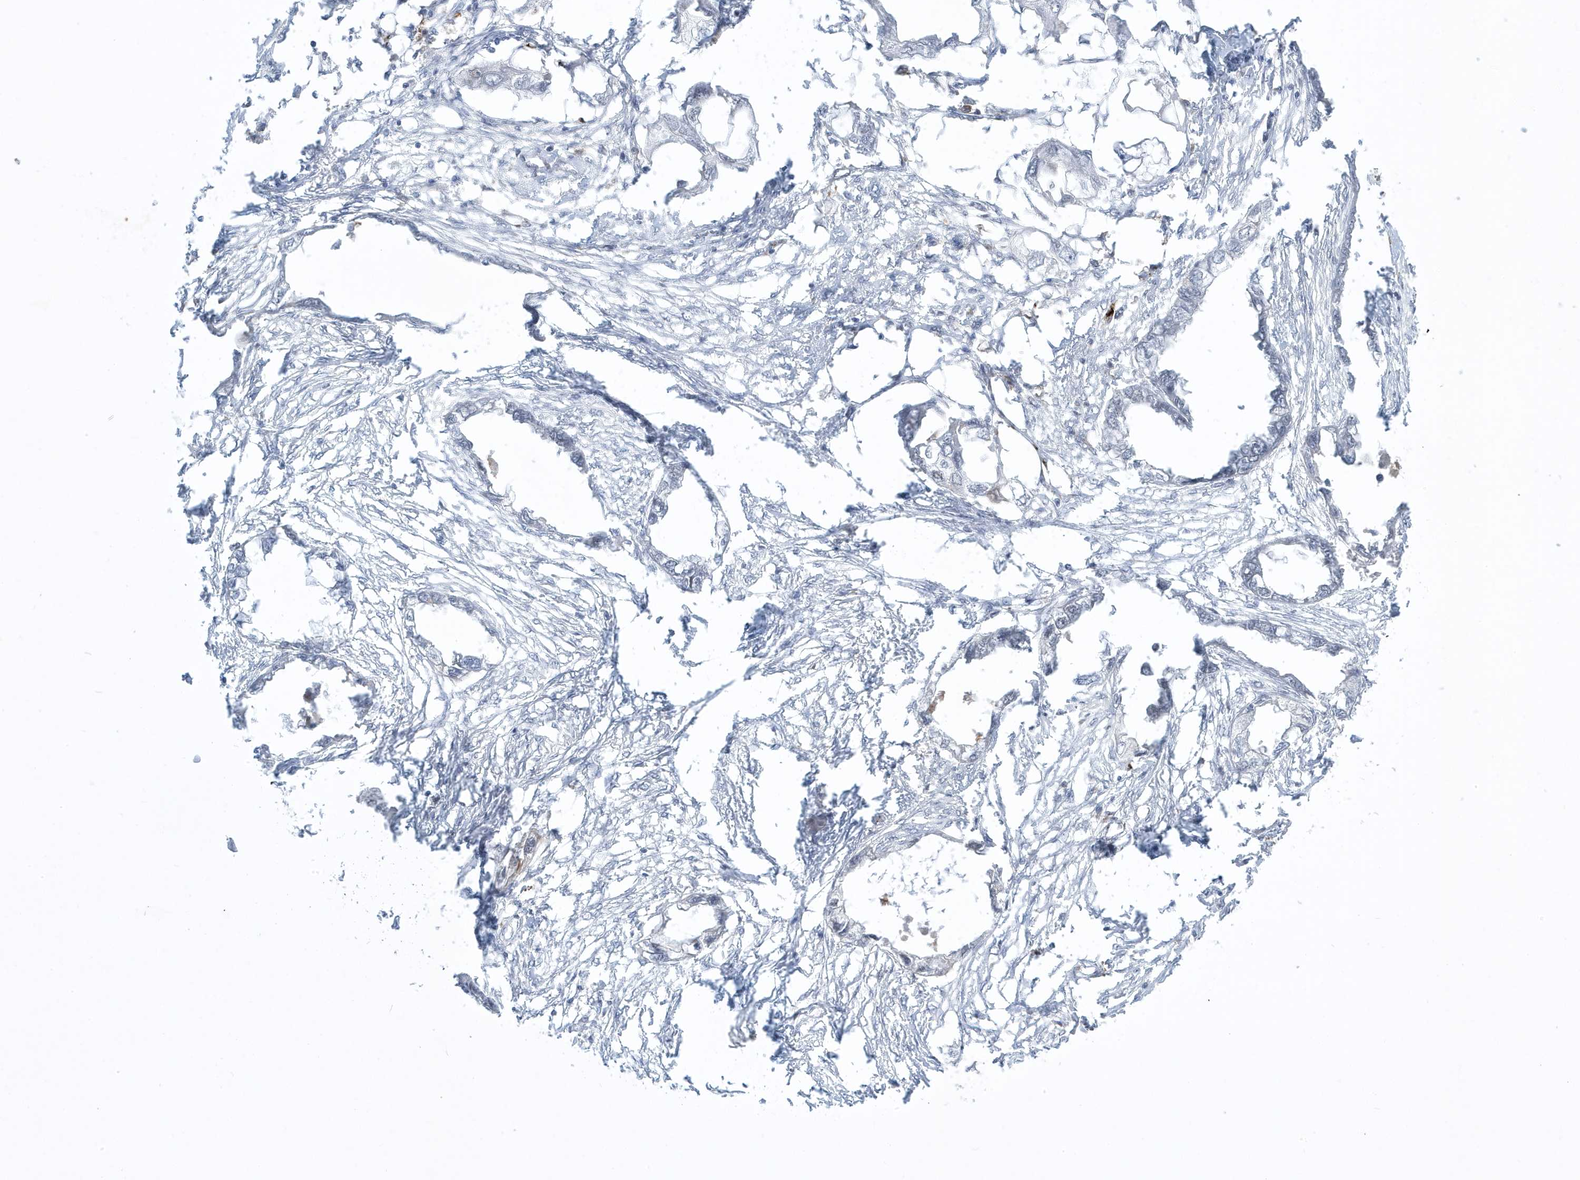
{"staining": {"intensity": "negative", "quantity": "none", "location": "none"}, "tissue": "endometrial cancer", "cell_type": "Tumor cells", "image_type": "cancer", "snomed": [{"axis": "morphology", "description": "Adenocarcinoma, NOS"}, {"axis": "morphology", "description": "Adenocarcinoma, metastatic, NOS"}, {"axis": "topography", "description": "Adipose tissue"}, {"axis": "topography", "description": "Endometrium"}], "caption": "Immunohistochemistry (IHC) of endometrial metastatic adenocarcinoma shows no expression in tumor cells.", "gene": "ADAMTSL3", "patient": {"sex": "female", "age": 67}}